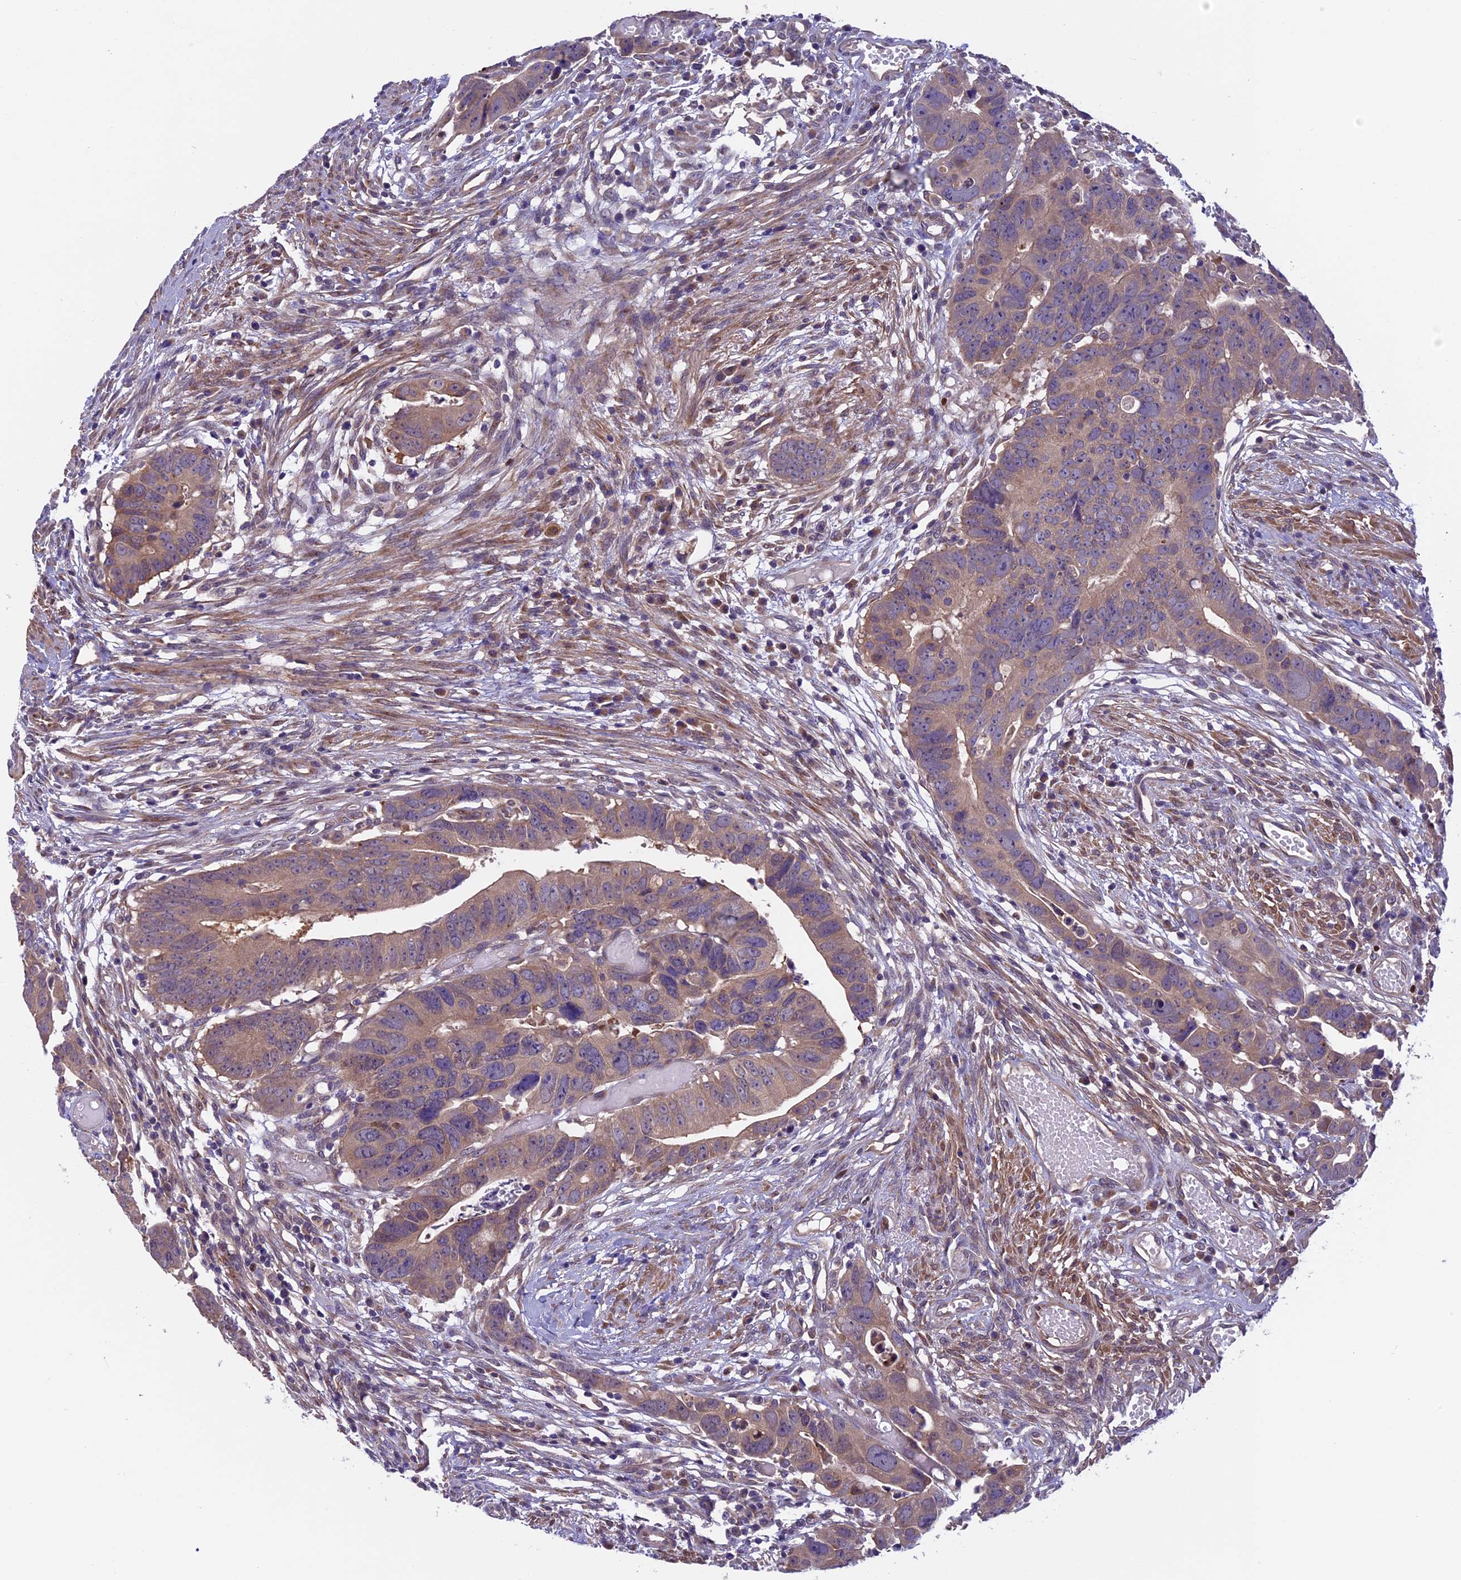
{"staining": {"intensity": "weak", "quantity": ">75%", "location": "cytoplasmic/membranous"}, "tissue": "colorectal cancer", "cell_type": "Tumor cells", "image_type": "cancer", "snomed": [{"axis": "morphology", "description": "Adenocarcinoma, NOS"}, {"axis": "topography", "description": "Rectum"}], "caption": "This is an image of immunohistochemistry (IHC) staining of colorectal cancer (adenocarcinoma), which shows weak positivity in the cytoplasmic/membranous of tumor cells.", "gene": "CCDC9B", "patient": {"sex": "female", "age": 65}}